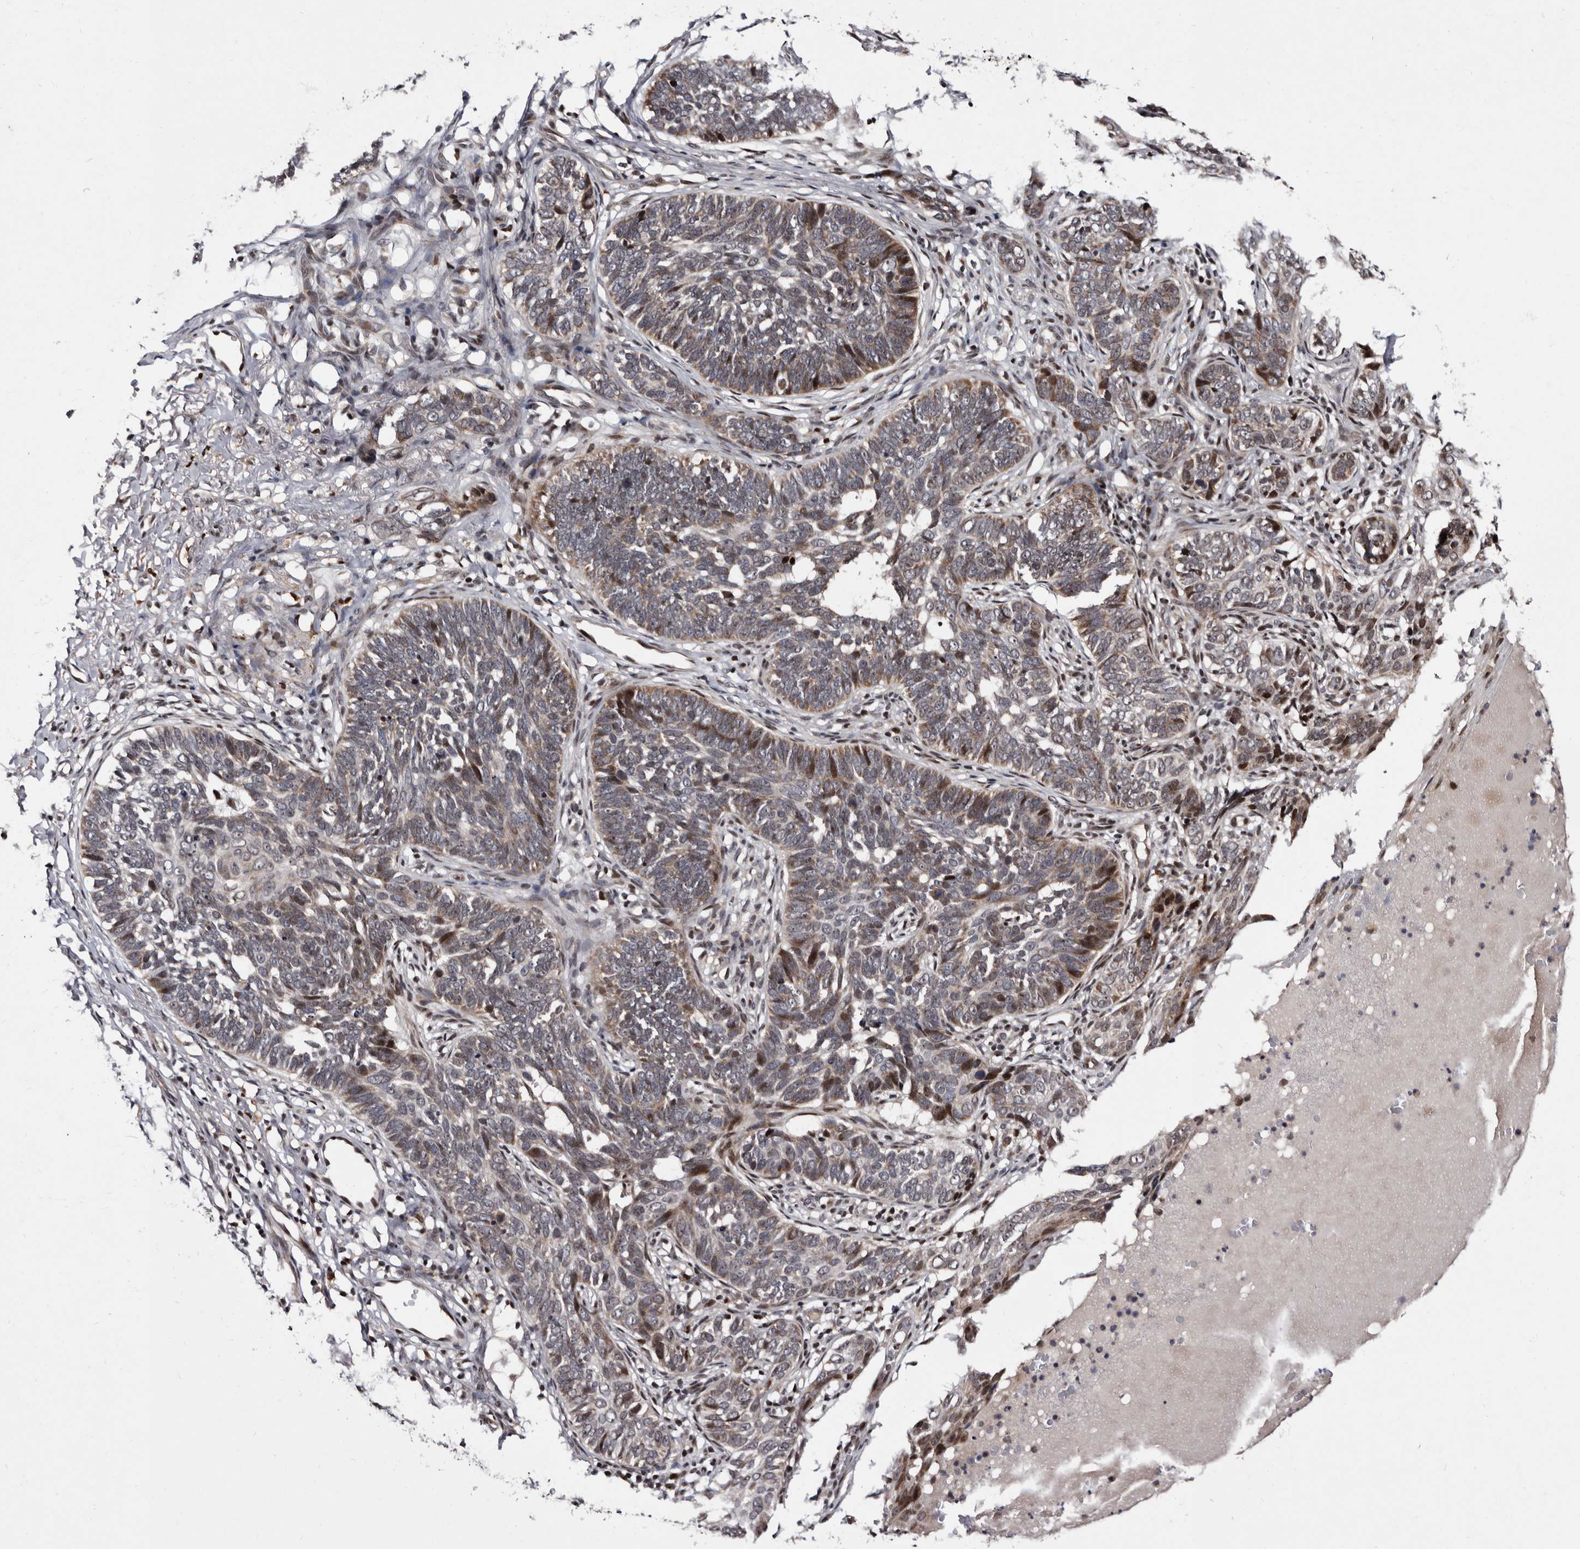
{"staining": {"intensity": "moderate", "quantity": "<25%", "location": "cytoplasmic/membranous,nuclear"}, "tissue": "skin cancer", "cell_type": "Tumor cells", "image_type": "cancer", "snomed": [{"axis": "morphology", "description": "Normal tissue, NOS"}, {"axis": "morphology", "description": "Basal cell carcinoma"}, {"axis": "topography", "description": "Skin"}], "caption": "High-magnification brightfield microscopy of basal cell carcinoma (skin) stained with DAB (brown) and counterstained with hematoxylin (blue). tumor cells exhibit moderate cytoplasmic/membranous and nuclear positivity is seen in about<25% of cells.", "gene": "TNKS", "patient": {"sex": "male", "age": 77}}